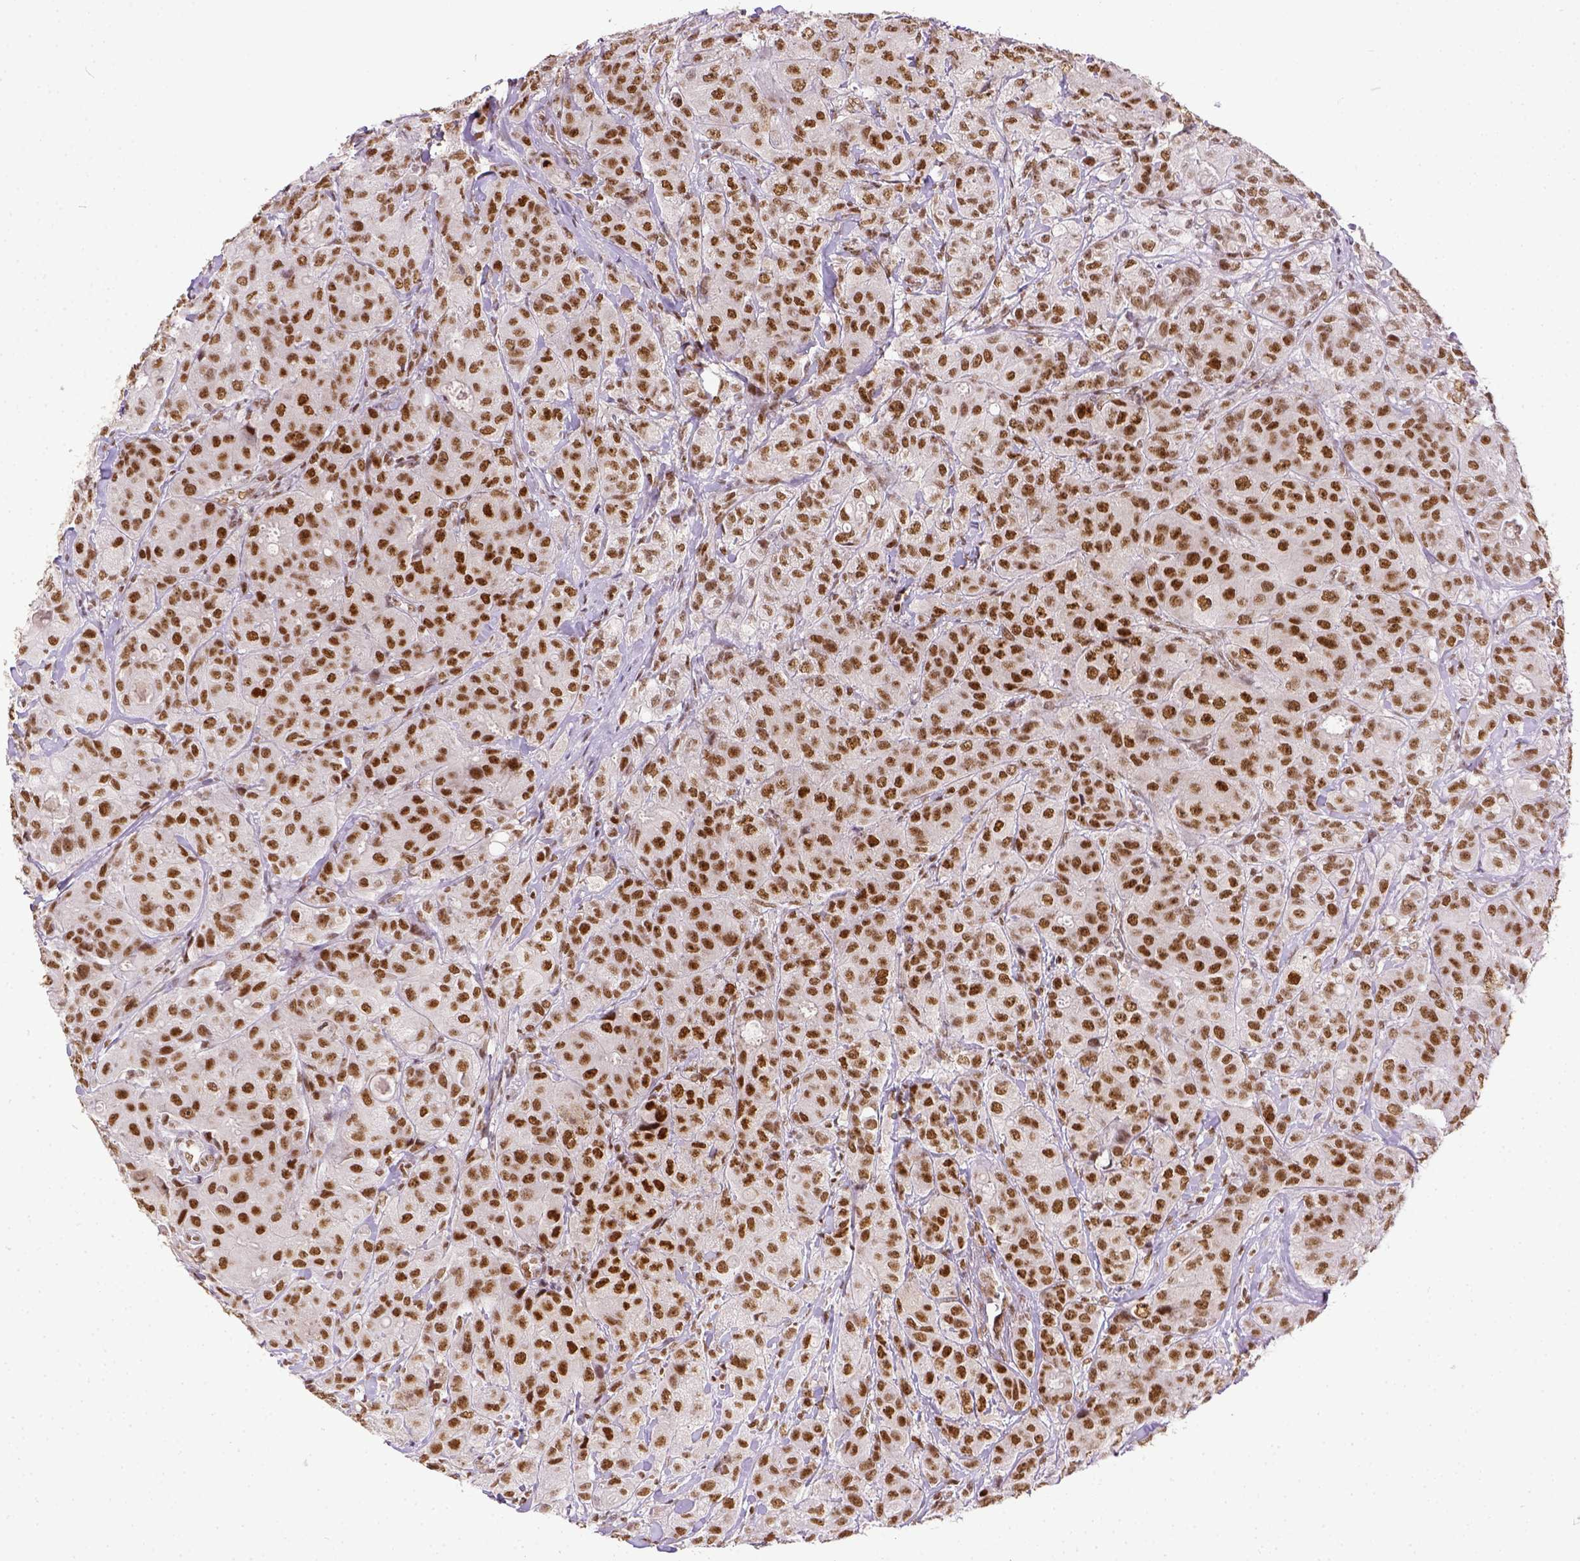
{"staining": {"intensity": "moderate", "quantity": ">75%", "location": "cytoplasmic/membranous"}, "tissue": "breast cancer", "cell_type": "Tumor cells", "image_type": "cancer", "snomed": [{"axis": "morphology", "description": "Duct carcinoma"}, {"axis": "topography", "description": "Breast"}], "caption": "This is an image of IHC staining of breast invasive ductal carcinoma, which shows moderate staining in the cytoplasmic/membranous of tumor cells.", "gene": "ERCC1", "patient": {"sex": "female", "age": 43}}